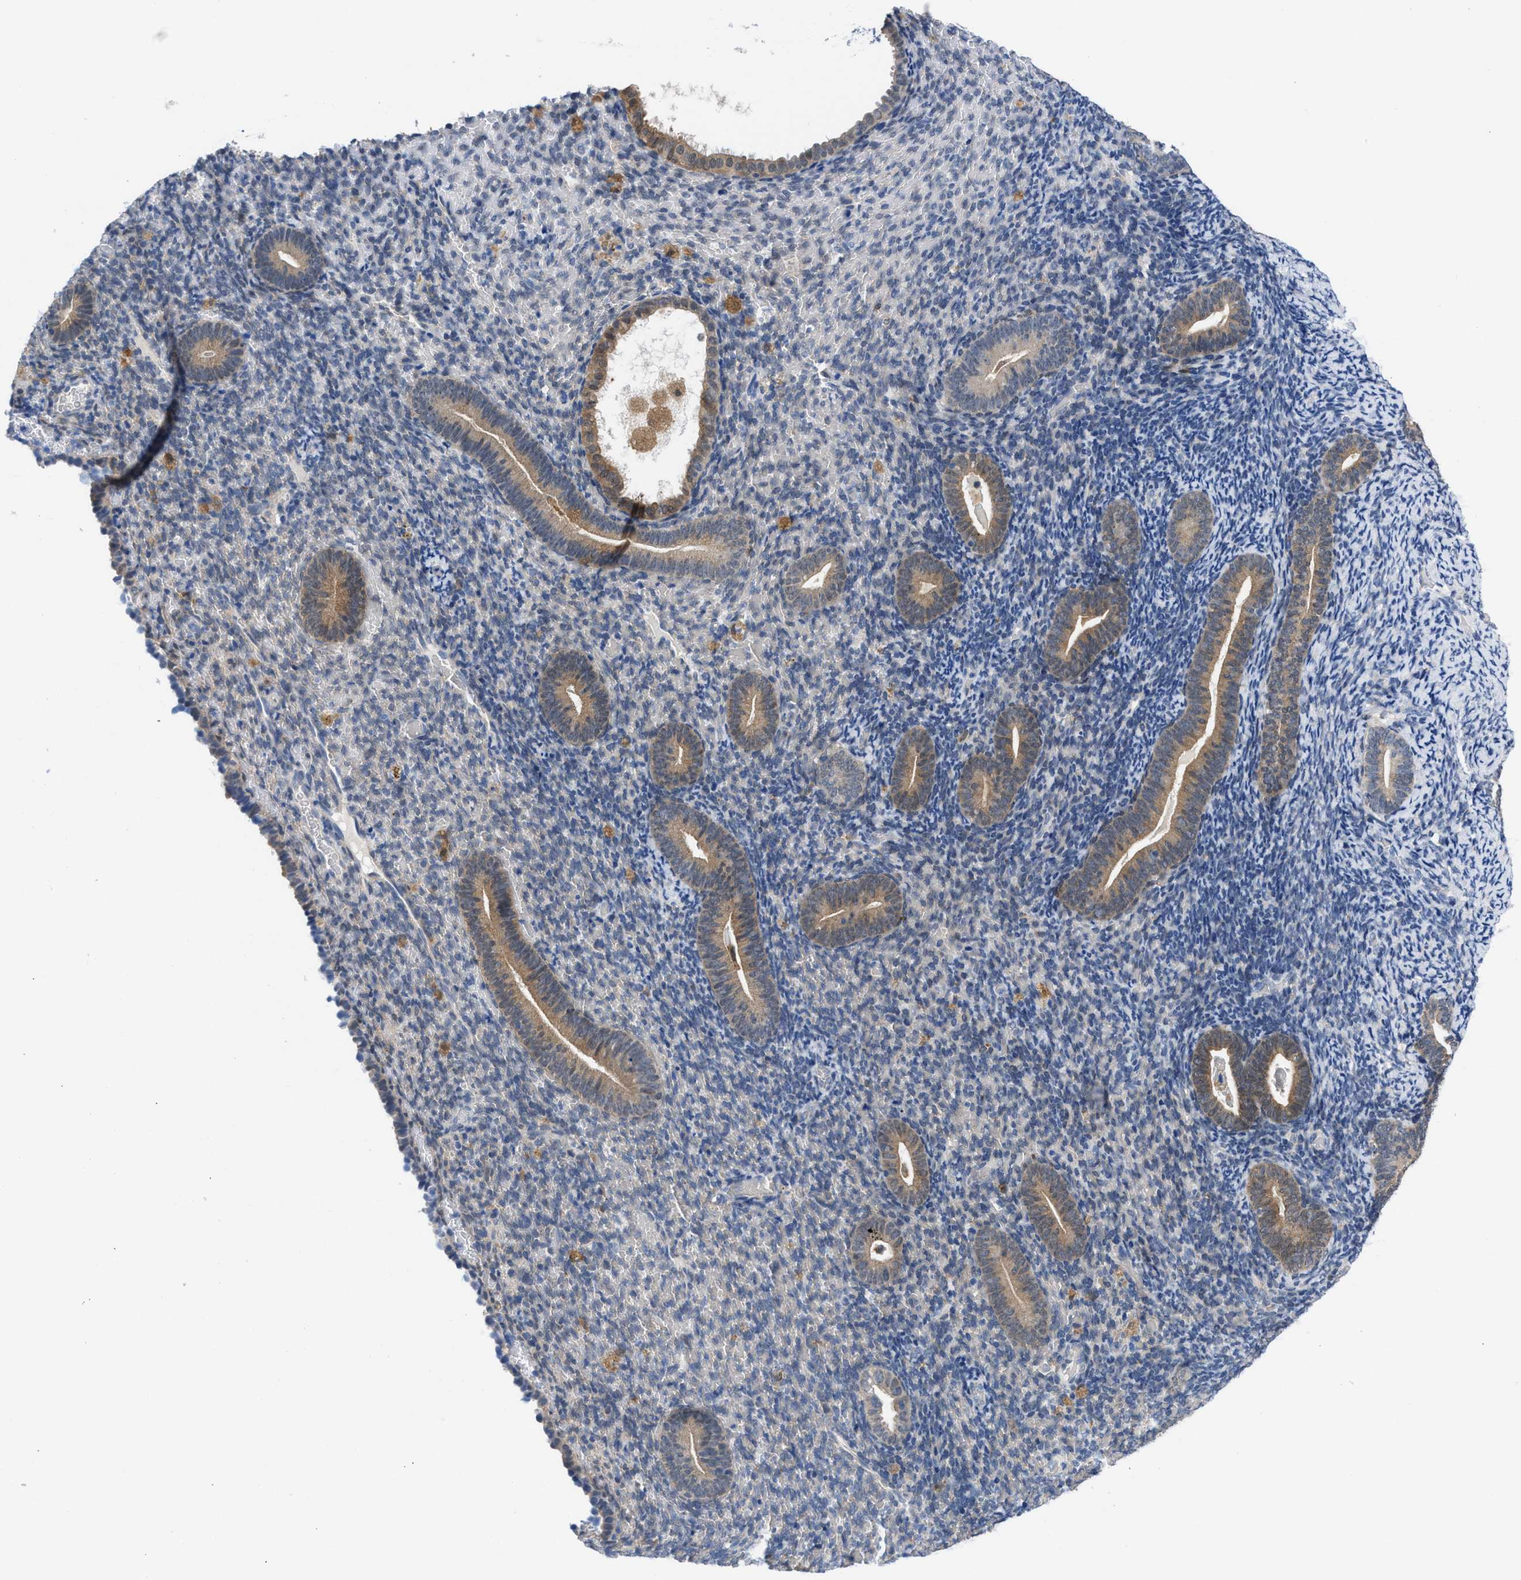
{"staining": {"intensity": "negative", "quantity": "none", "location": "none"}, "tissue": "endometrium", "cell_type": "Cells in endometrial stroma", "image_type": "normal", "snomed": [{"axis": "morphology", "description": "Normal tissue, NOS"}, {"axis": "topography", "description": "Endometrium"}], "caption": "The photomicrograph shows no staining of cells in endometrial stroma in benign endometrium.", "gene": "CBR1", "patient": {"sex": "female", "age": 51}}